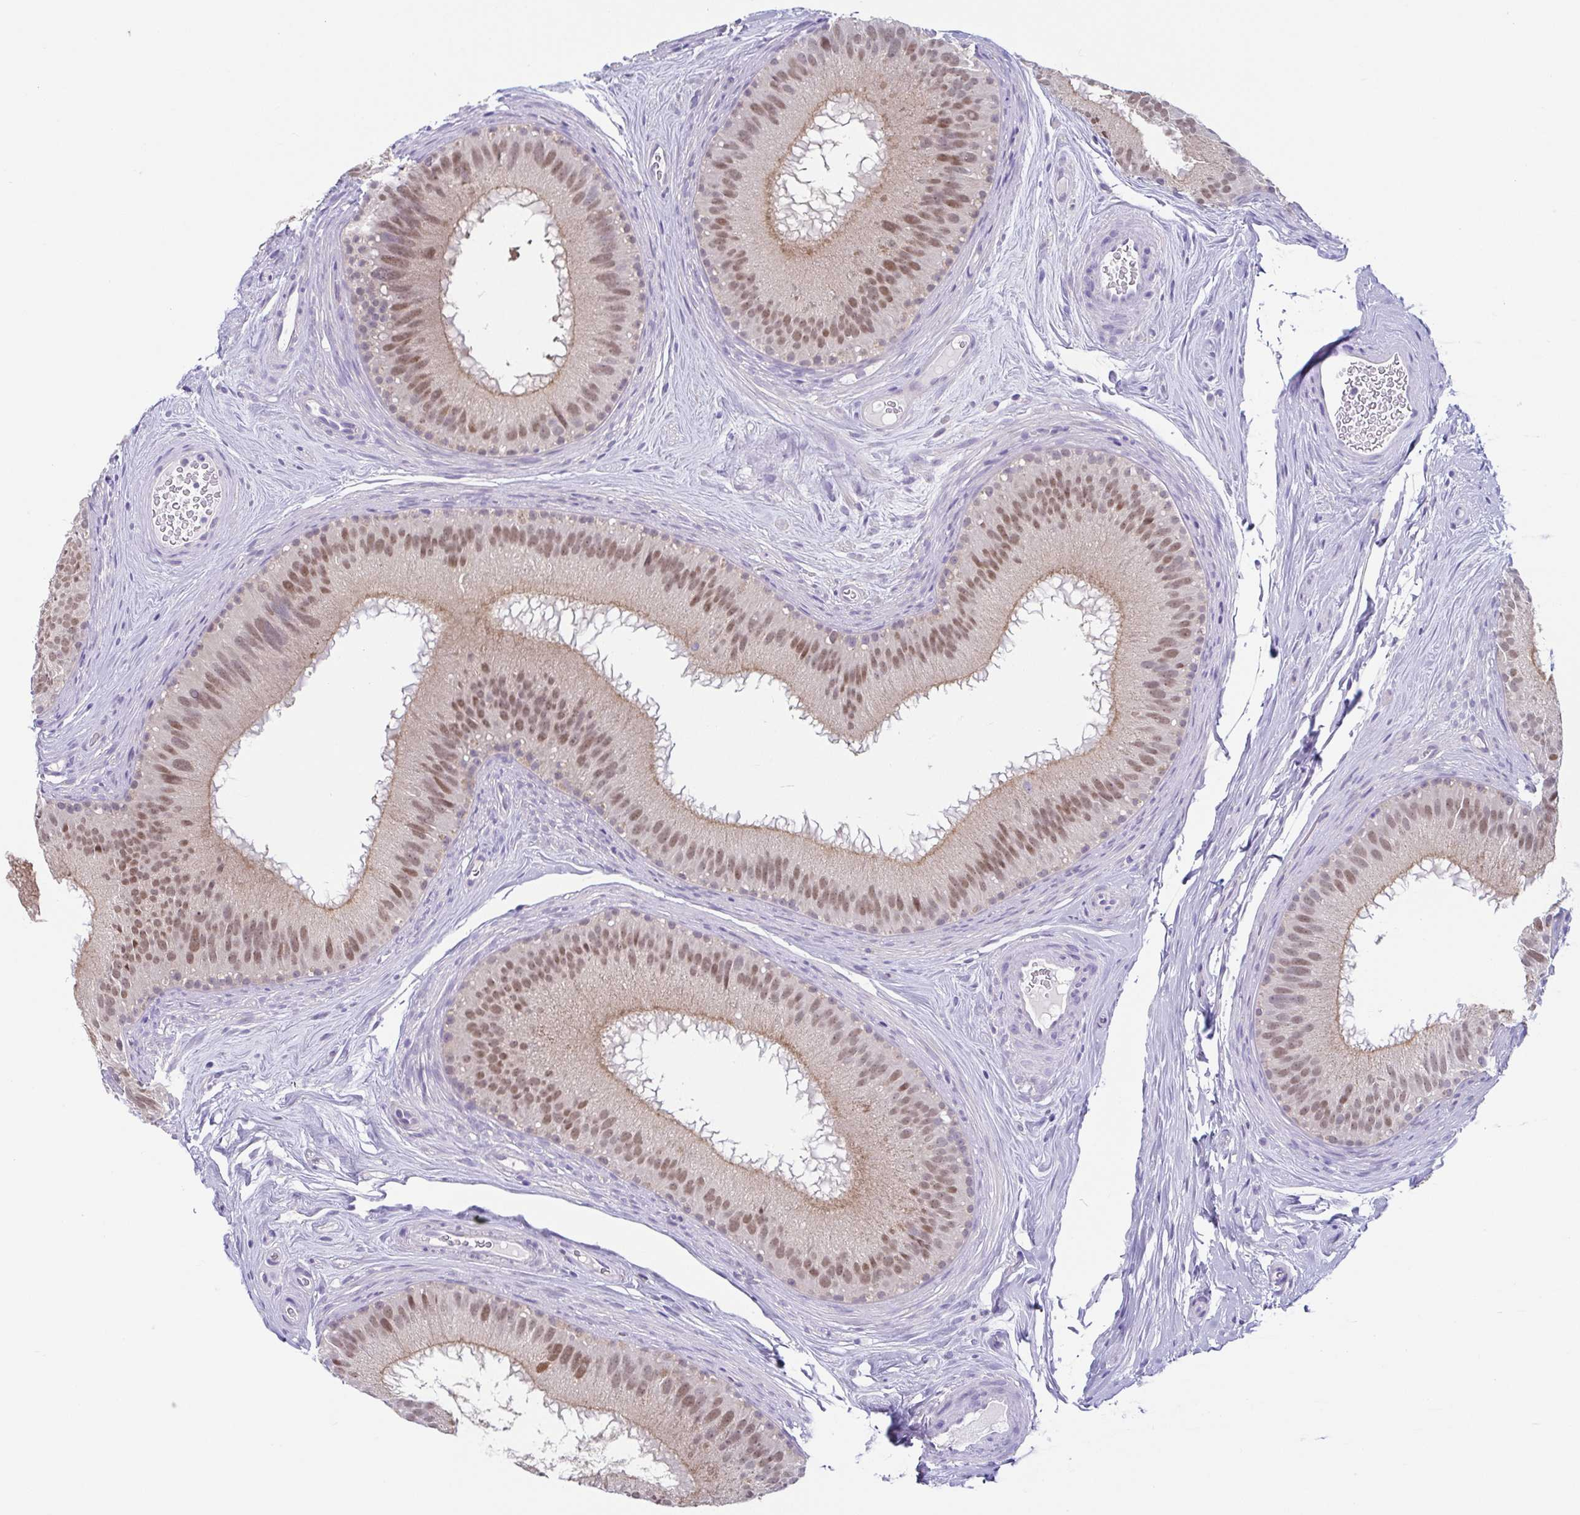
{"staining": {"intensity": "moderate", "quantity": ">75%", "location": "nuclear"}, "tissue": "epididymis", "cell_type": "Glandular cells", "image_type": "normal", "snomed": [{"axis": "morphology", "description": "Normal tissue, NOS"}, {"axis": "topography", "description": "Epididymis"}], "caption": "A photomicrograph of epididymis stained for a protein exhibits moderate nuclear brown staining in glandular cells.", "gene": "UBE2Q1", "patient": {"sex": "male", "age": 44}}